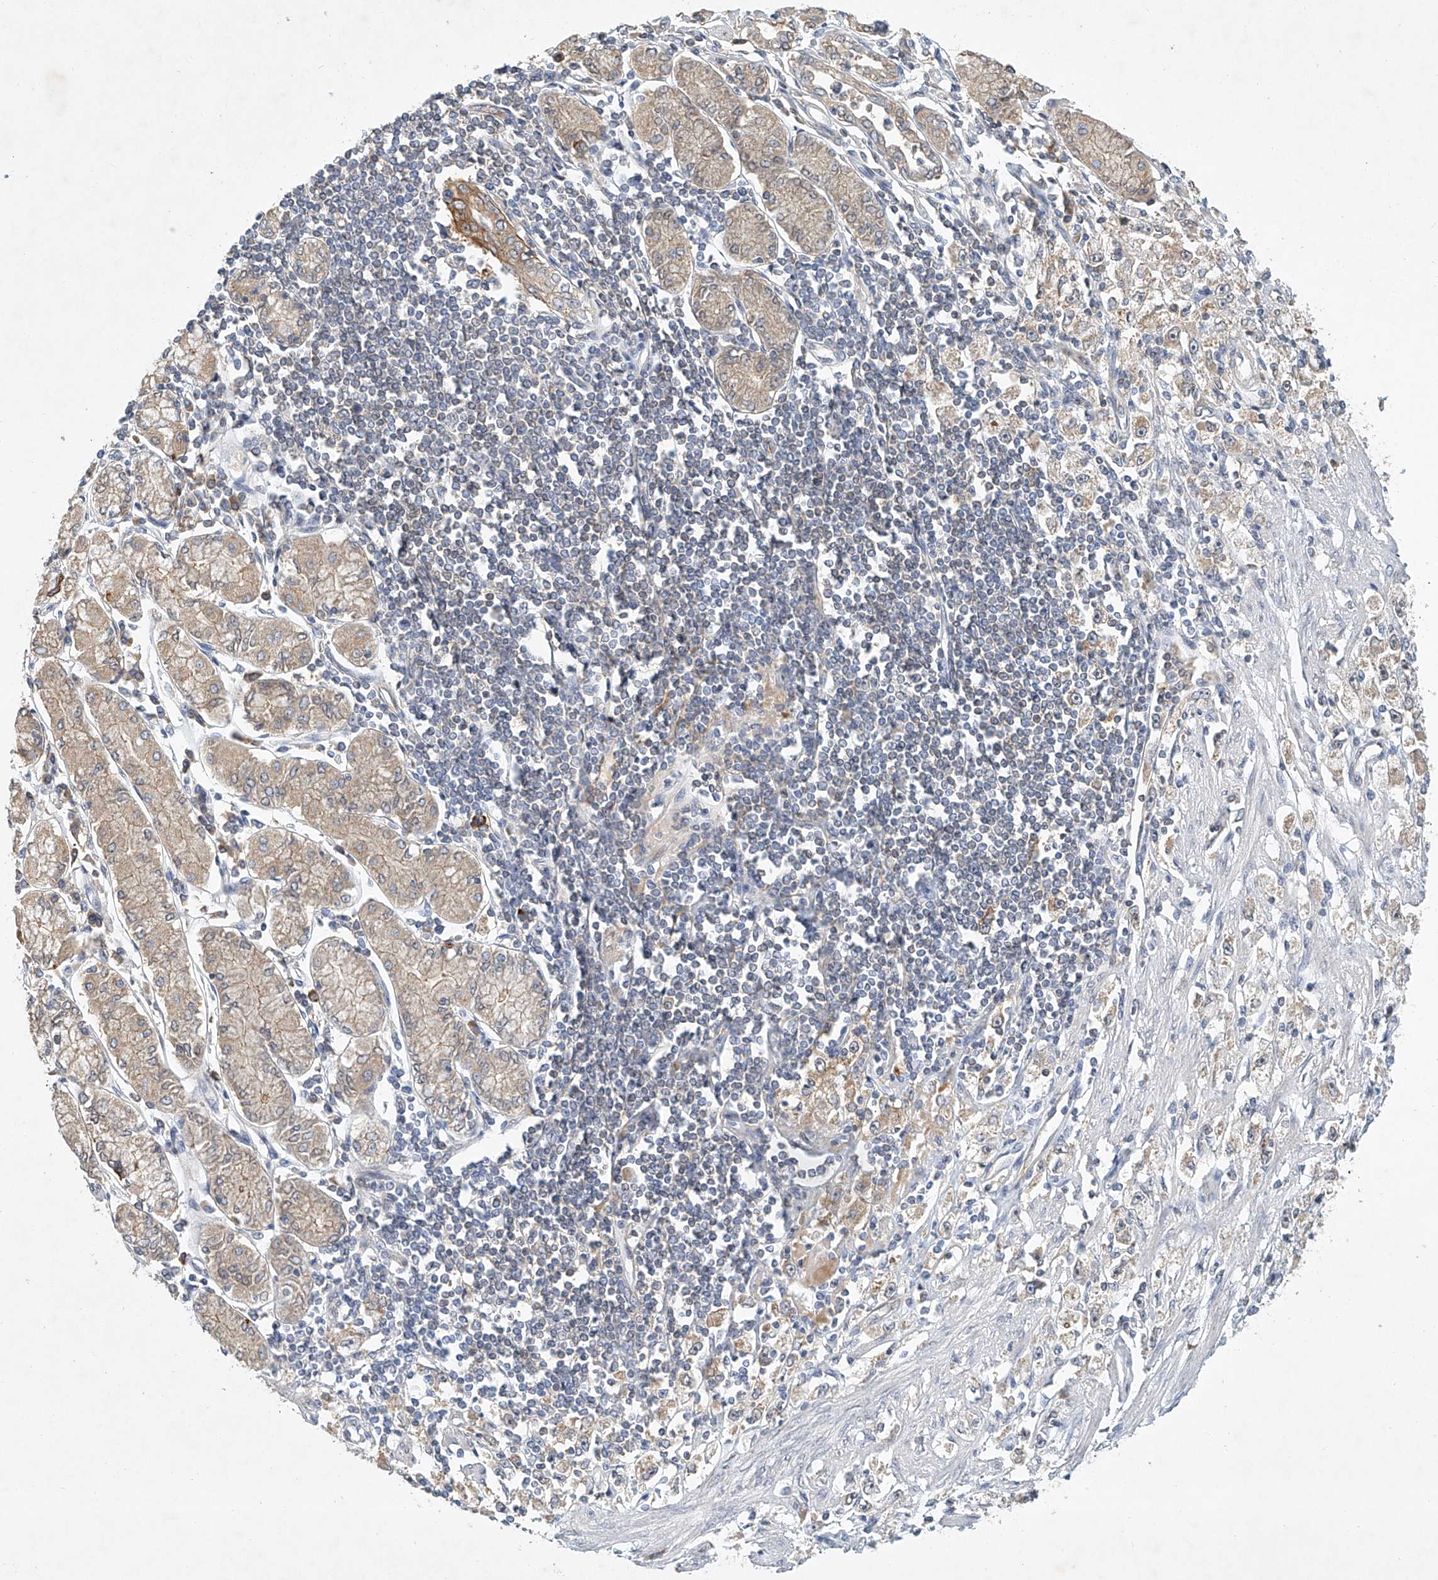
{"staining": {"intensity": "strong", "quantity": ">75%", "location": "cytoplasmic/membranous"}, "tissue": "stomach cancer", "cell_type": "Tumor cells", "image_type": "cancer", "snomed": [{"axis": "morphology", "description": "Adenocarcinoma, NOS"}, {"axis": "topography", "description": "Stomach"}], "caption": "Strong cytoplasmic/membranous protein expression is appreciated in about >75% of tumor cells in stomach cancer (adenocarcinoma). Nuclei are stained in blue.", "gene": "CARMIL1", "patient": {"sex": "female", "age": 59}}